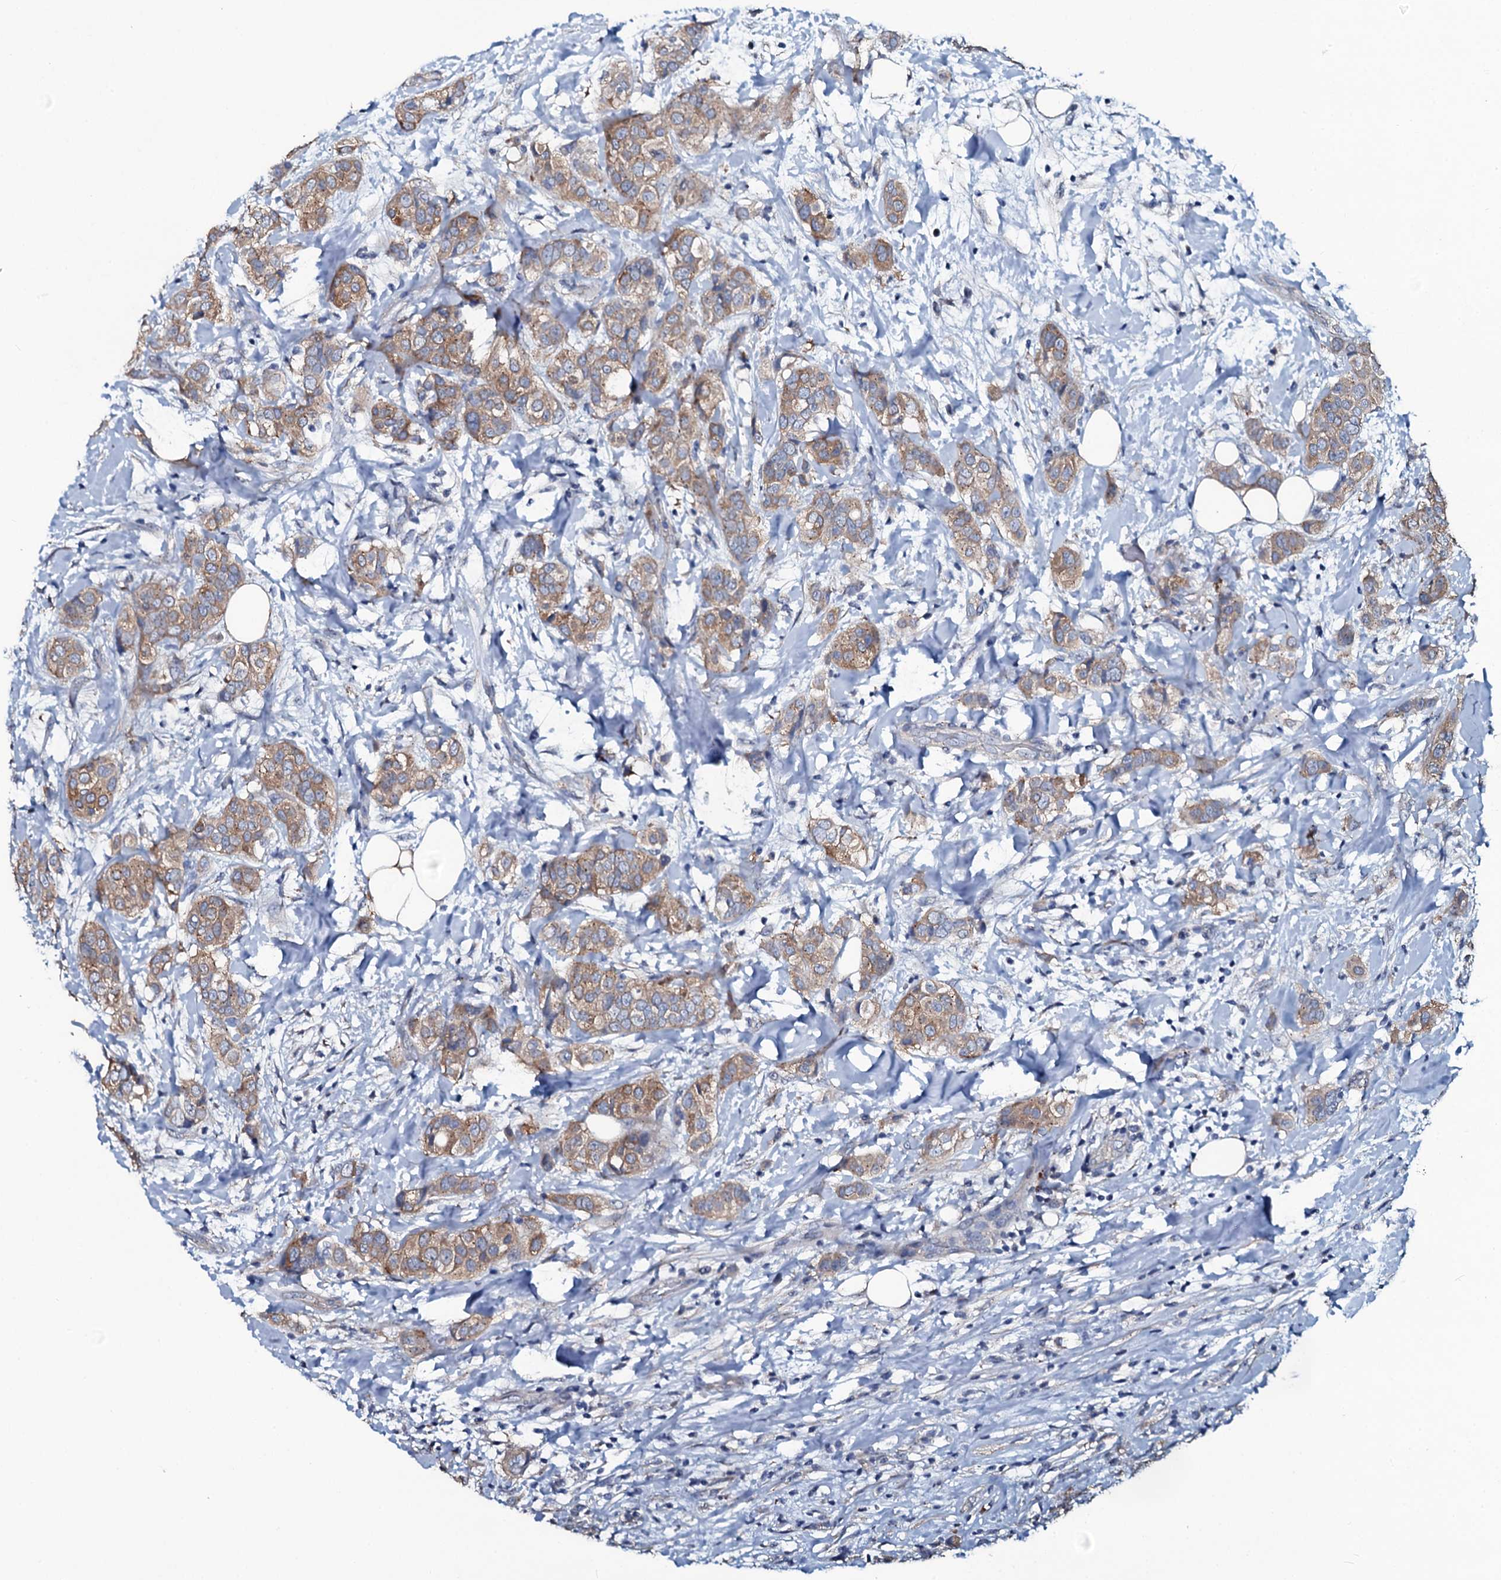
{"staining": {"intensity": "moderate", "quantity": "25%-75%", "location": "cytoplasmic/membranous"}, "tissue": "breast cancer", "cell_type": "Tumor cells", "image_type": "cancer", "snomed": [{"axis": "morphology", "description": "Lobular carcinoma"}, {"axis": "topography", "description": "Breast"}], "caption": "A medium amount of moderate cytoplasmic/membranous positivity is seen in approximately 25%-75% of tumor cells in lobular carcinoma (breast) tissue.", "gene": "USPL1", "patient": {"sex": "female", "age": 51}}